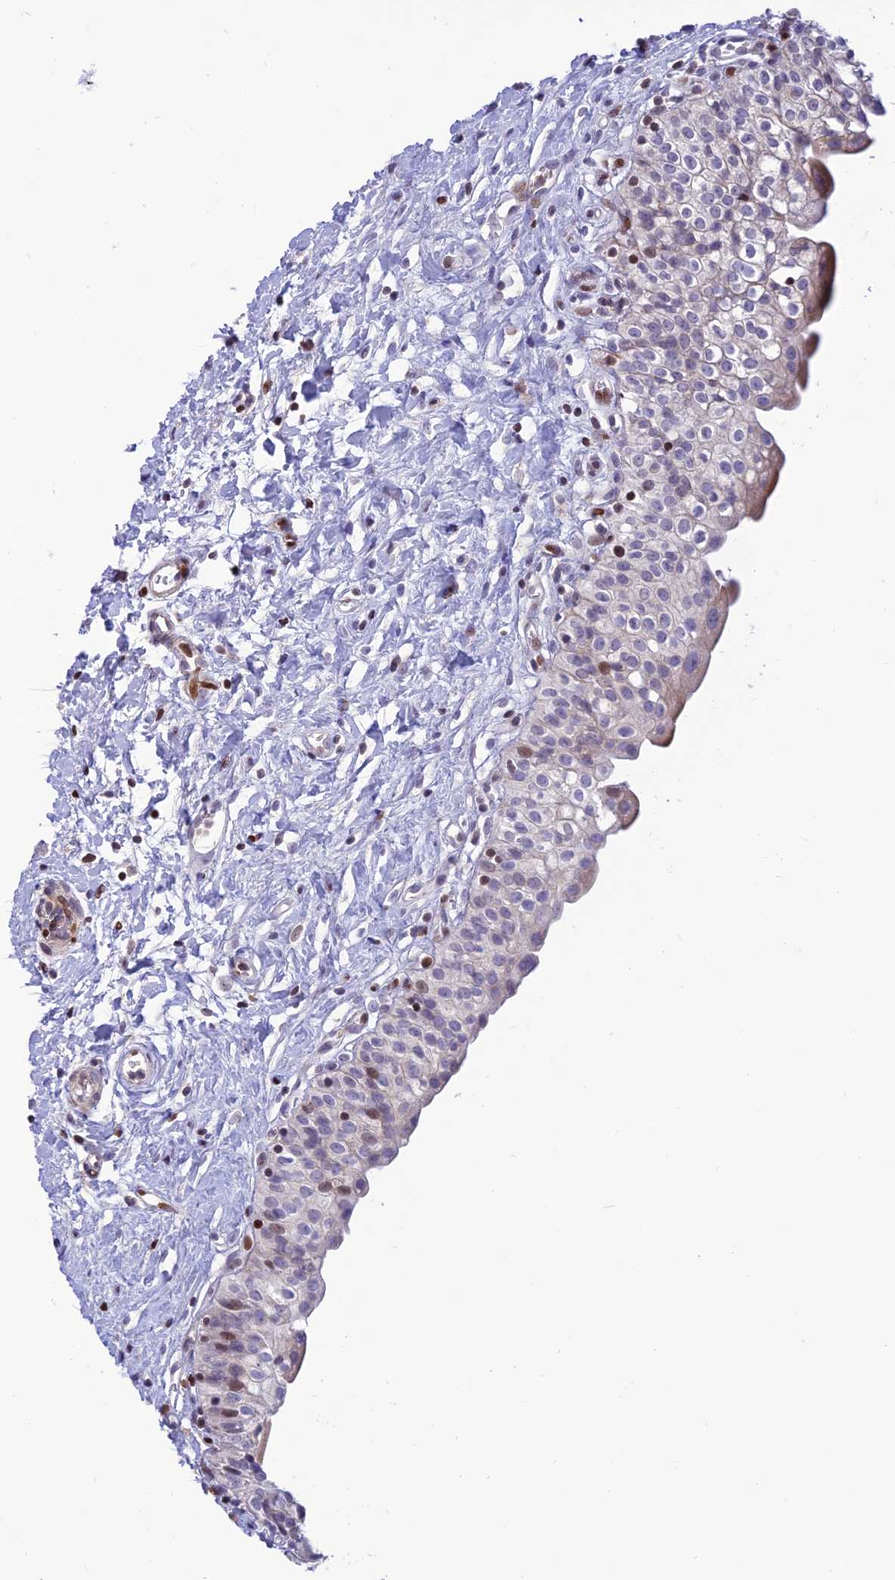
{"staining": {"intensity": "moderate", "quantity": "<25%", "location": "nuclear"}, "tissue": "urinary bladder", "cell_type": "Urothelial cells", "image_type": "normal", "snomed": [{"axis": "morphology", "description": "Normal tissue, NOS"}, {"axis": "topography", "description": "Urinary bladder"}], "caption": "Moderate nuclear staining is identified in about <25% of urothelial cells in unremarkable urinary bladder.", "gene": "FAM186B", "patient": {"sex": "male", "age": 51}}